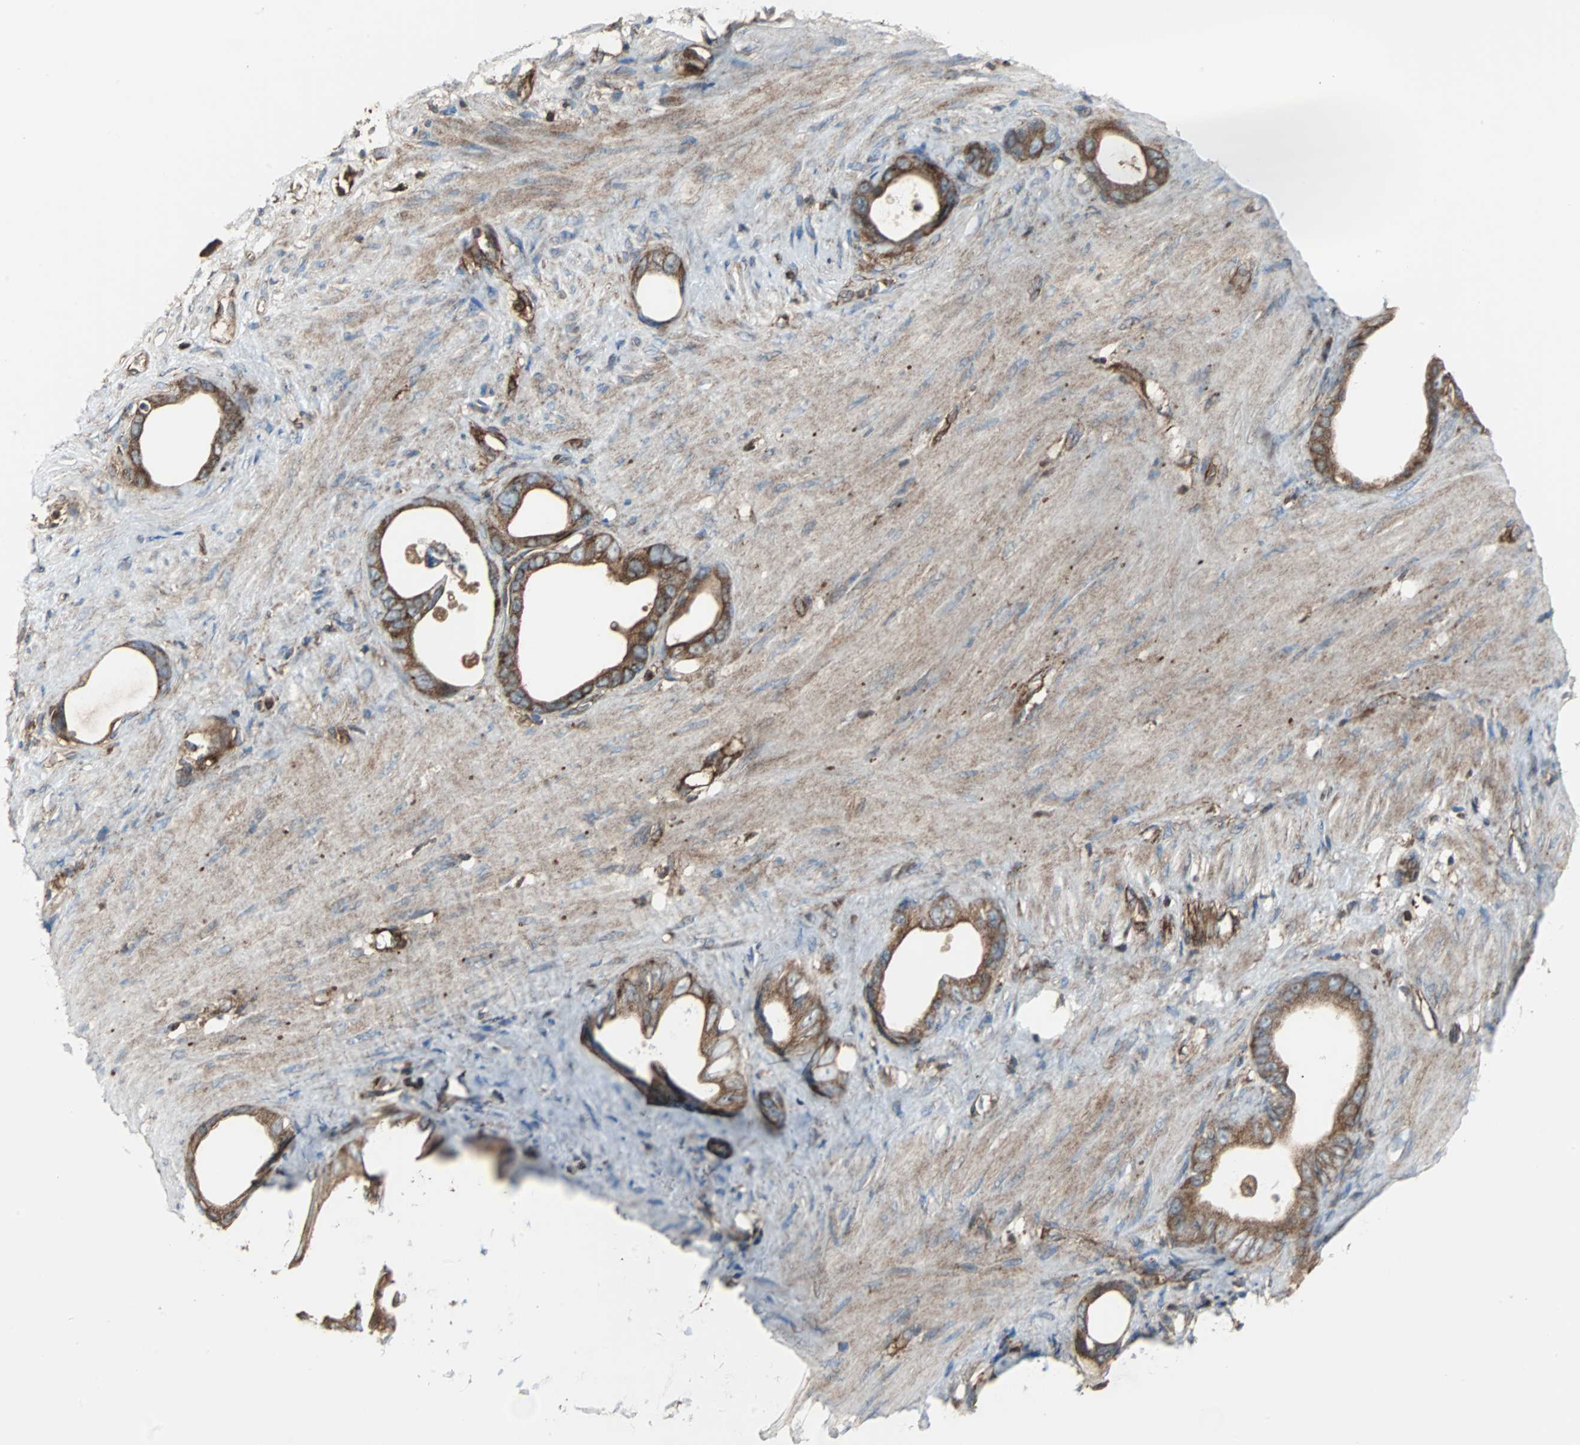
{"staining": {"intensity": "strong", "quantity": ">75%", "location": "cytoplasmic/membranous"}, "tissue": "stomach cancer", "cell_type": "Tumor cells", "image_type": "cancer", "snomed": [{"axis": "morphology", "description": "Adenocarcinoma, NOS"}, {"axis": "topography", "description": "Stomach"}], "caption": "Stomach cancer (adenocarcinoma) tissue displays strong cytoplasmic/membranous expression in approximately >75% of tumor cells, visualized by immunohistochemistry.", "gene": "RELA", "patient": {"sex": "female", "age": 75}}